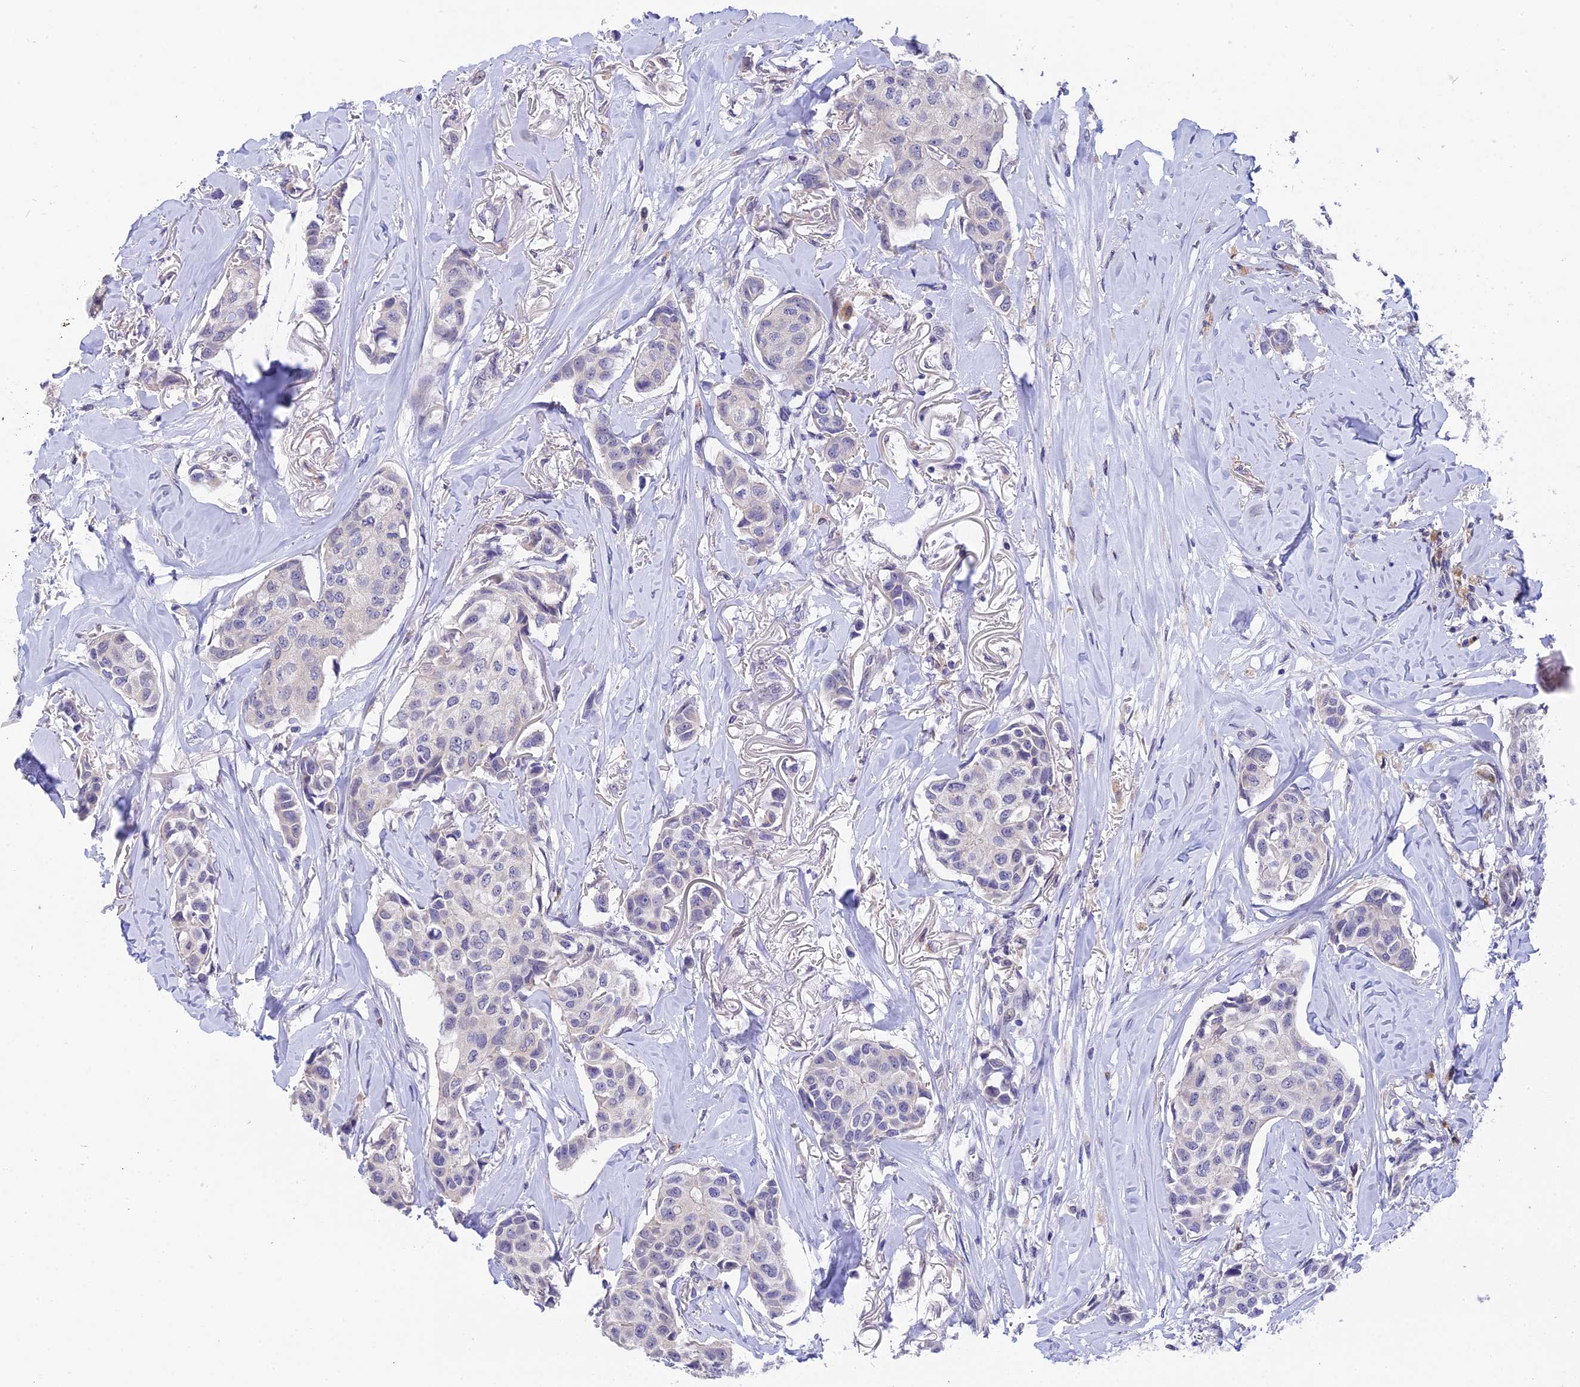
{"staining": {"intensity": "negative", "quantity": "none", "location": "none"}, "tissue": "breast cancer", "cell_type": "Tumor cells", "image_type": "cancer", "snomed": [{"axis": "morphology", "description": "Duct carcinoma"}, {"axis": "topography", "description": "Breast"}], "caption": "High power microscopy histopathology image of an immunohistochemistry photomicrograph of breast cancer (infiltrating ductal carcinoma), revealing no significant positivity in tumor cells. (DAB immunohistochemistry (IHC), high magnification).", "gene": "KCTD14", "patient": {"sex": "female", "age": 80}}